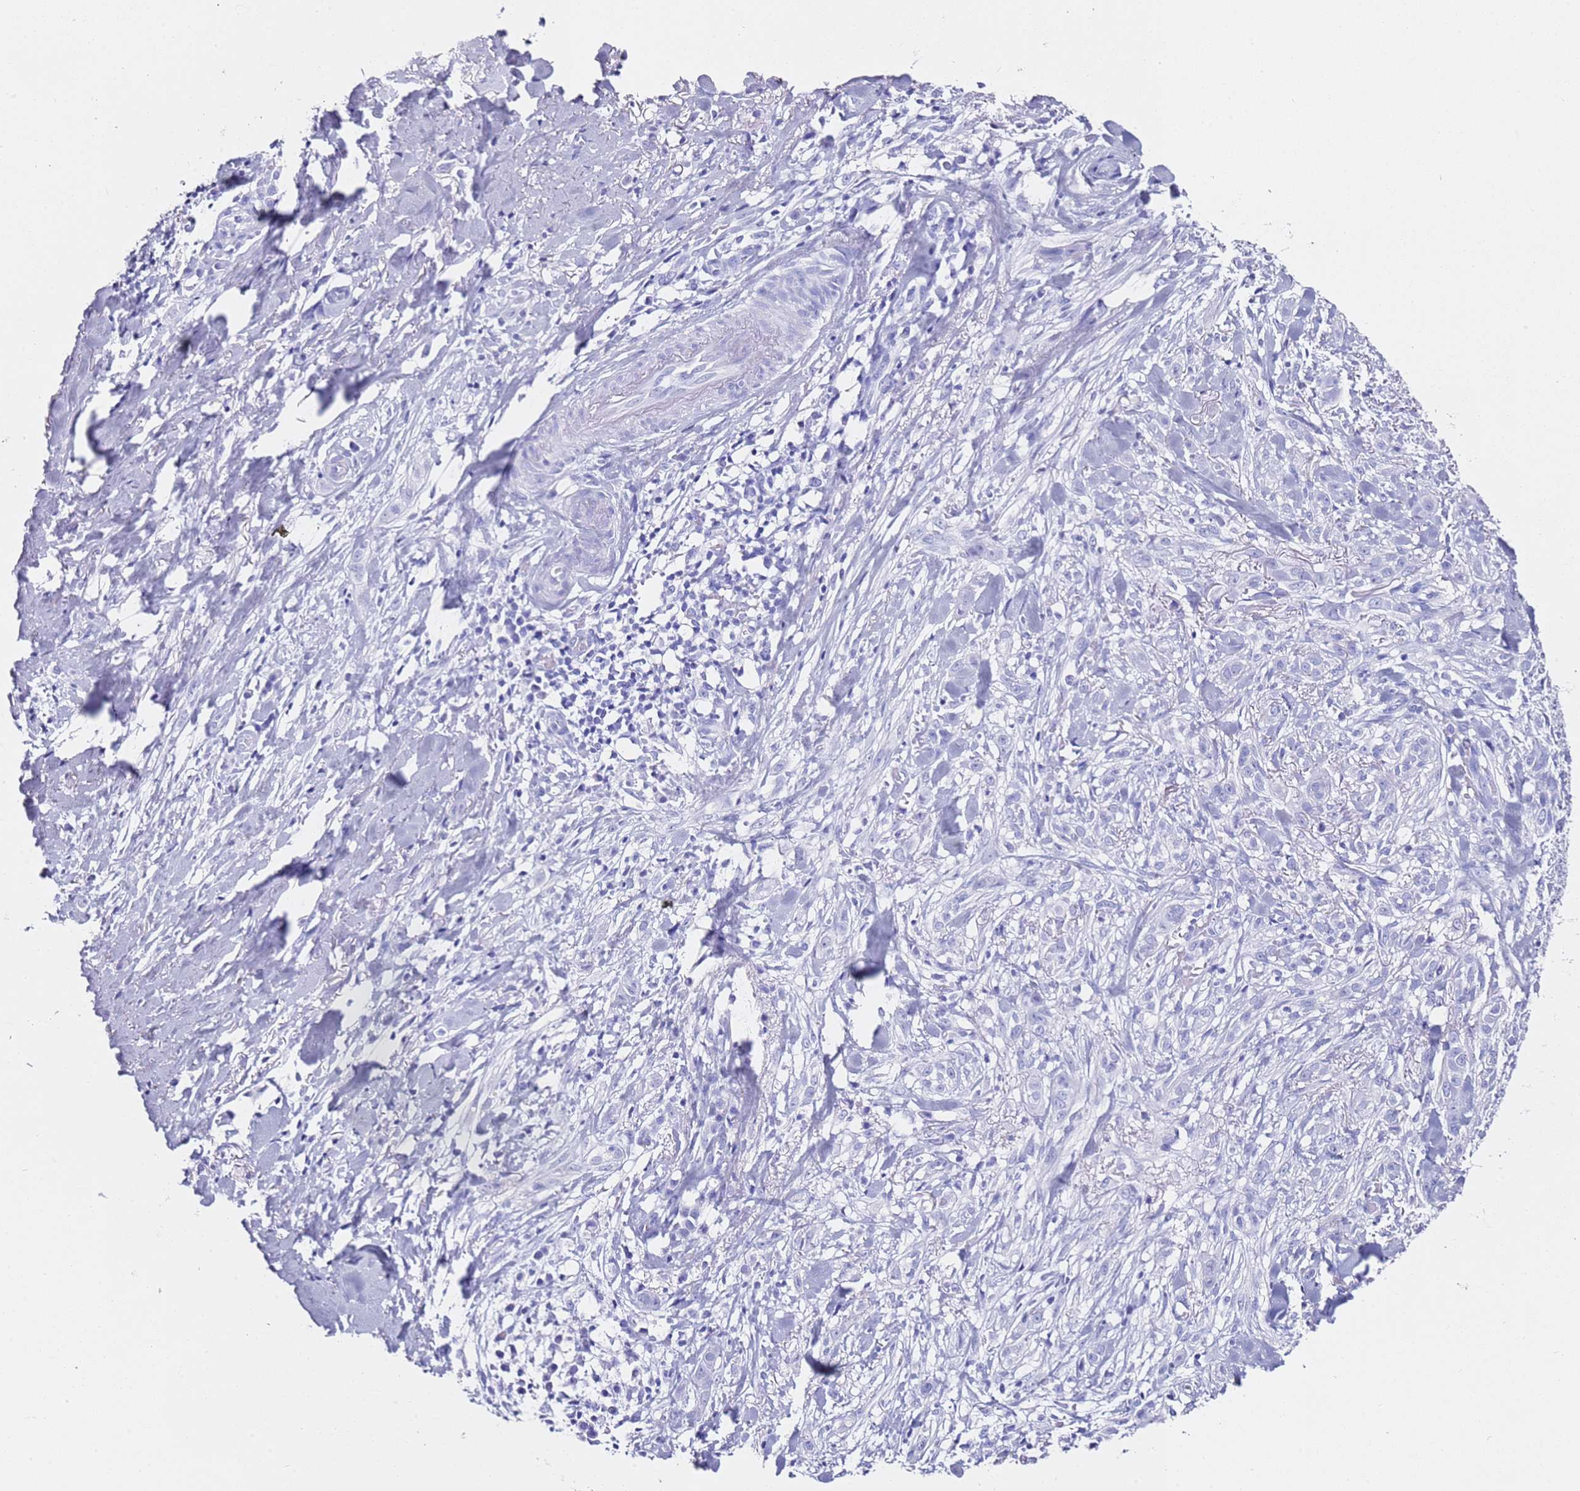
{"staining": {"intensity": "negative", "quantity": "none", "location": "none"}, "tissue": "skin cancer", "cell_type": "Tumor cells", "image_type": "cancer", "snomed": [{"axis": "morphology", "description": "Basal cell carcinoma"}, {"axis": "topography", "description": "Skin"}], "caption": "DAB (3,3'-diaminobenzidine) immunohistochemical staining of human skin cancer displays no significant positivity in tumor cells.", "gene": "ZNF671", "patient": {"sex": "male", "age": 72}}